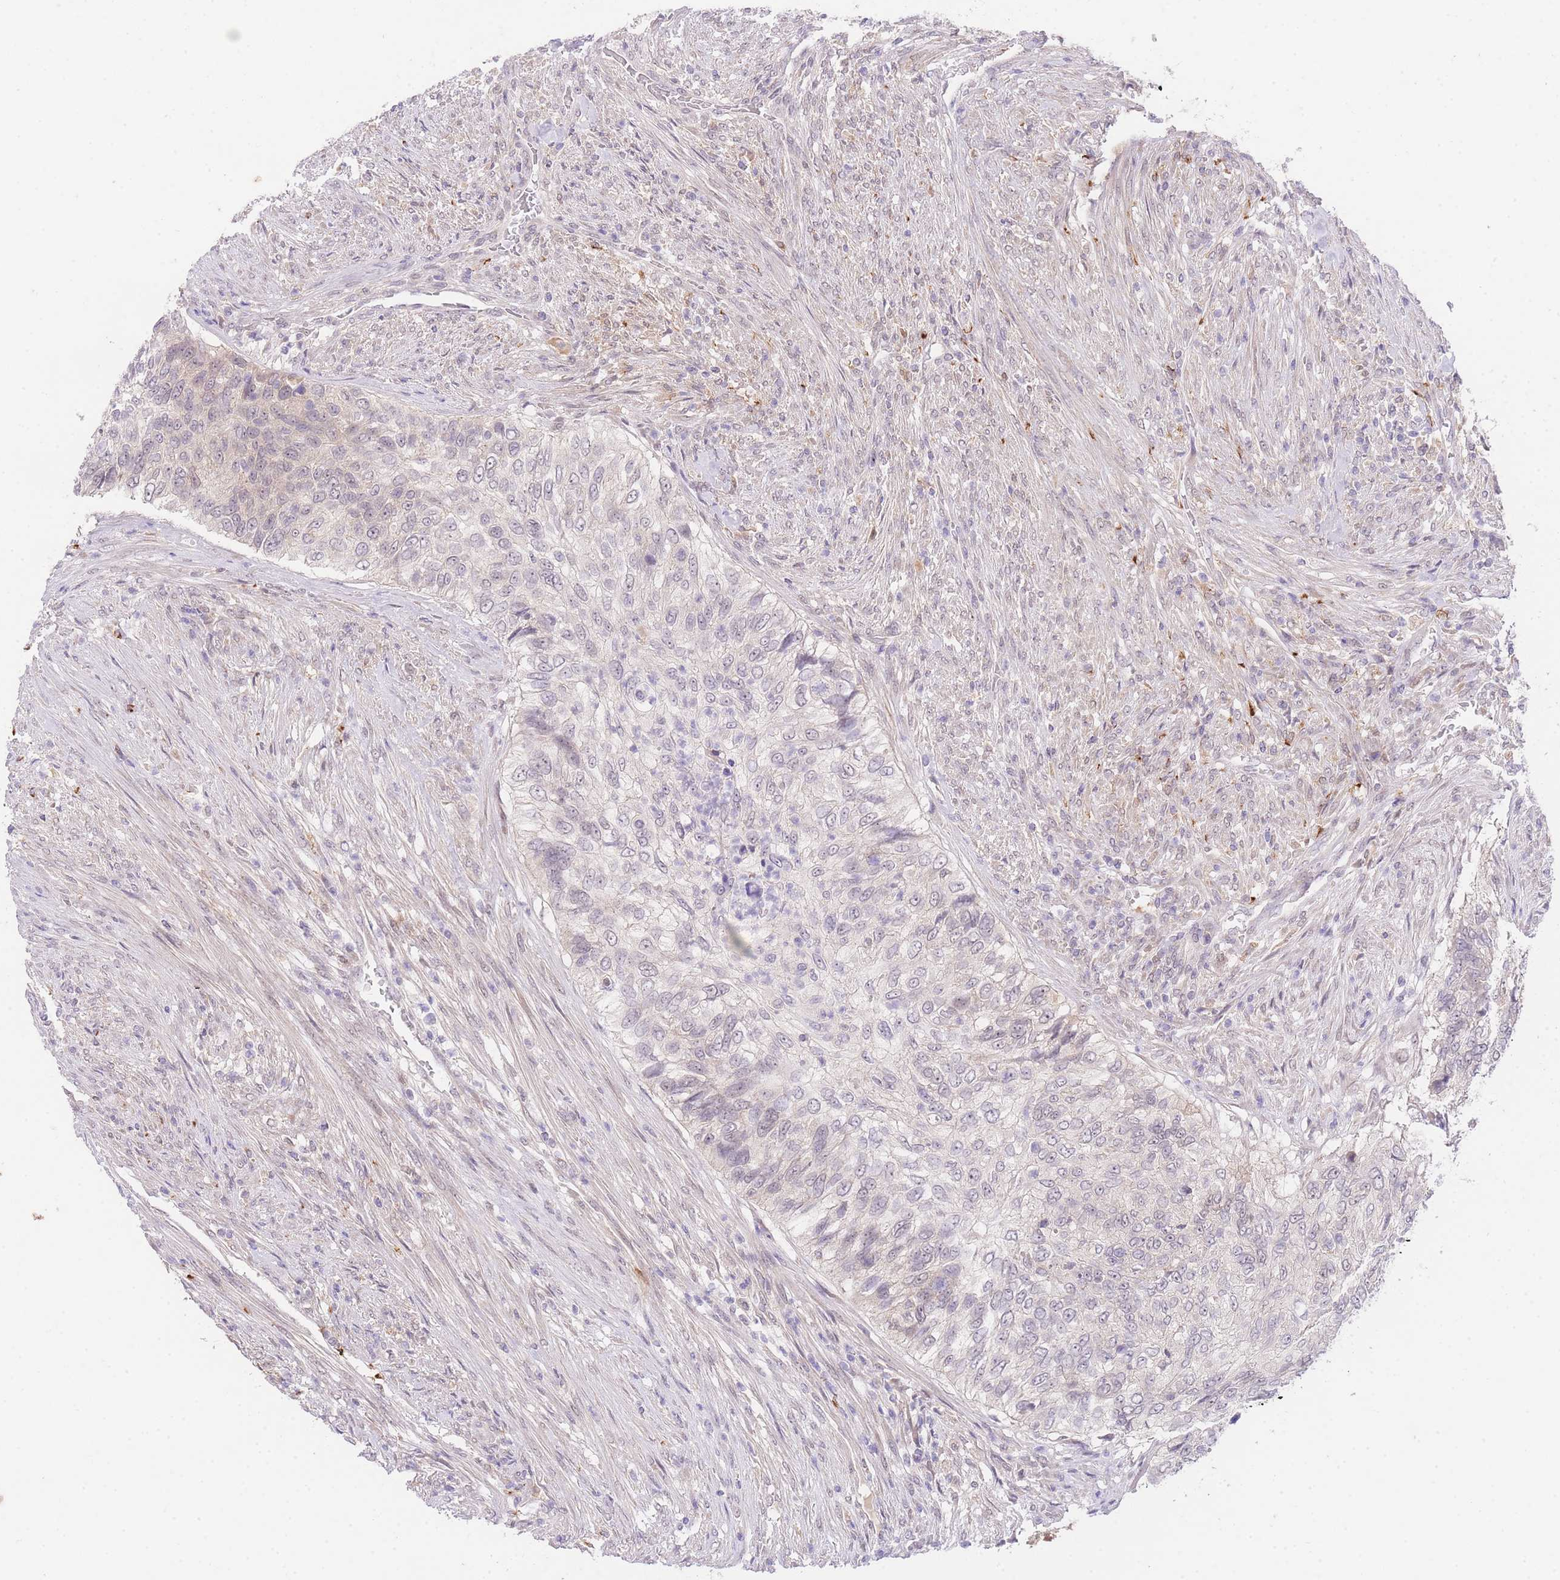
{"staining": {"intensity": "negative", "quantity": "none", "location": "none"}, "tissue": "urothelial cancer", "cell_type": "Tumor cells", "image_type": "cancer", "snomed": [{"axis": "morphology", "description": "Urothelial carcinoma, High grade"}, {"axis": "topography", "description": "Urinary bladder"}], "caption": "High power microscopy micrograph of an IHC photomicrograph of urothelial cancer, revealing no significant expression in tumor cells.", "gene": "SLC25A33", "patient": {"sex": "female", "age": 60}}